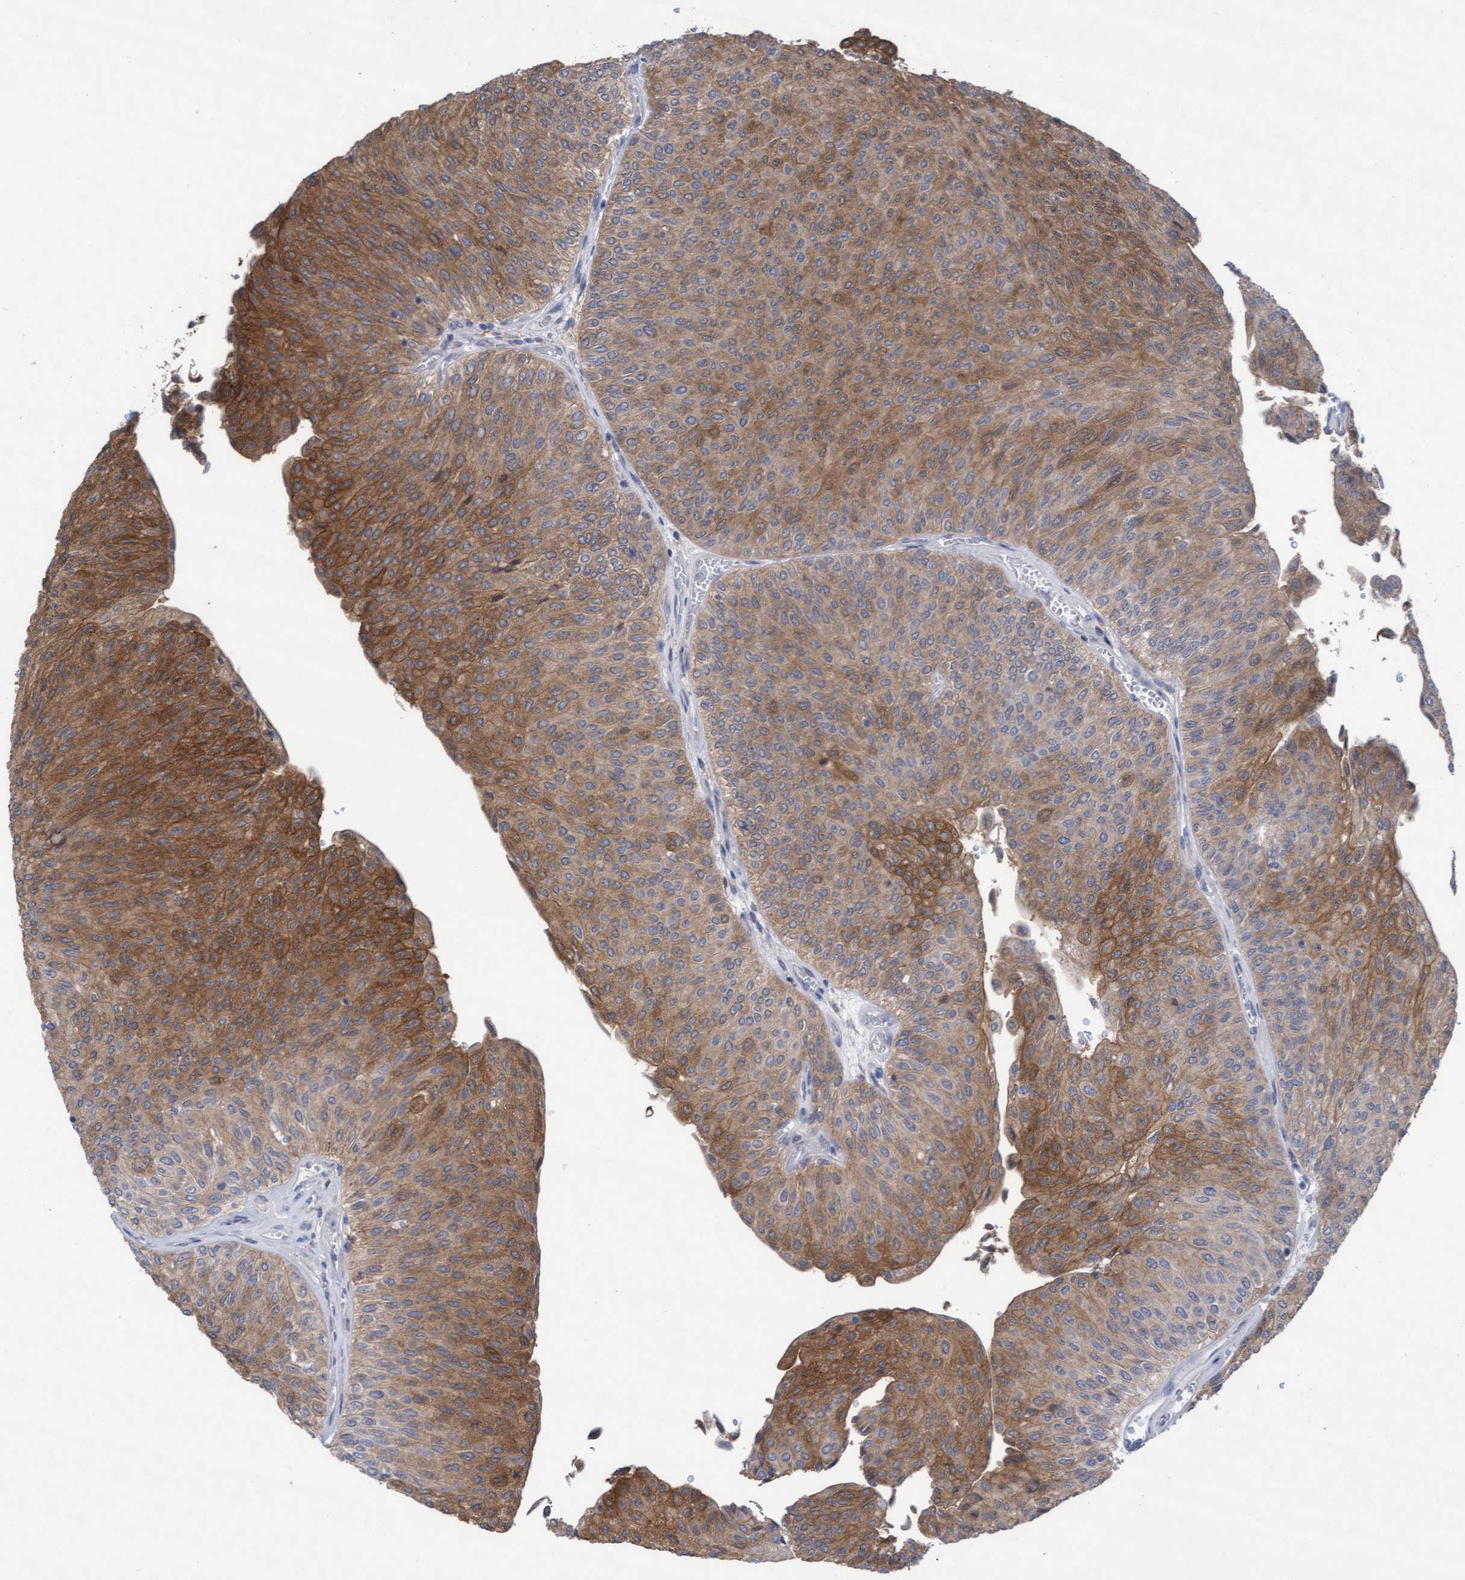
{"staining": {"intensity": "strong", "quantity": ">75%", "location": "cytoplasmic/membranous"}, "tissue": "urothelial cancer", "cell_type": "Tumor cells", "image_type": "cancer", "snomed": [{"axis": "morphology", "description": "Urothelial carcinoma, Low grade"}, {"axis": "topography", "description": "Urinary bladder"}], "caption": "Immunohistochemical staining of human urothelial cancer reveals high levels of strong cytoplasmic/membranous positivity in about >75% of tumor cells.", "gene": "PLCD1", "patient": {"sex": "male", "age": 78}}